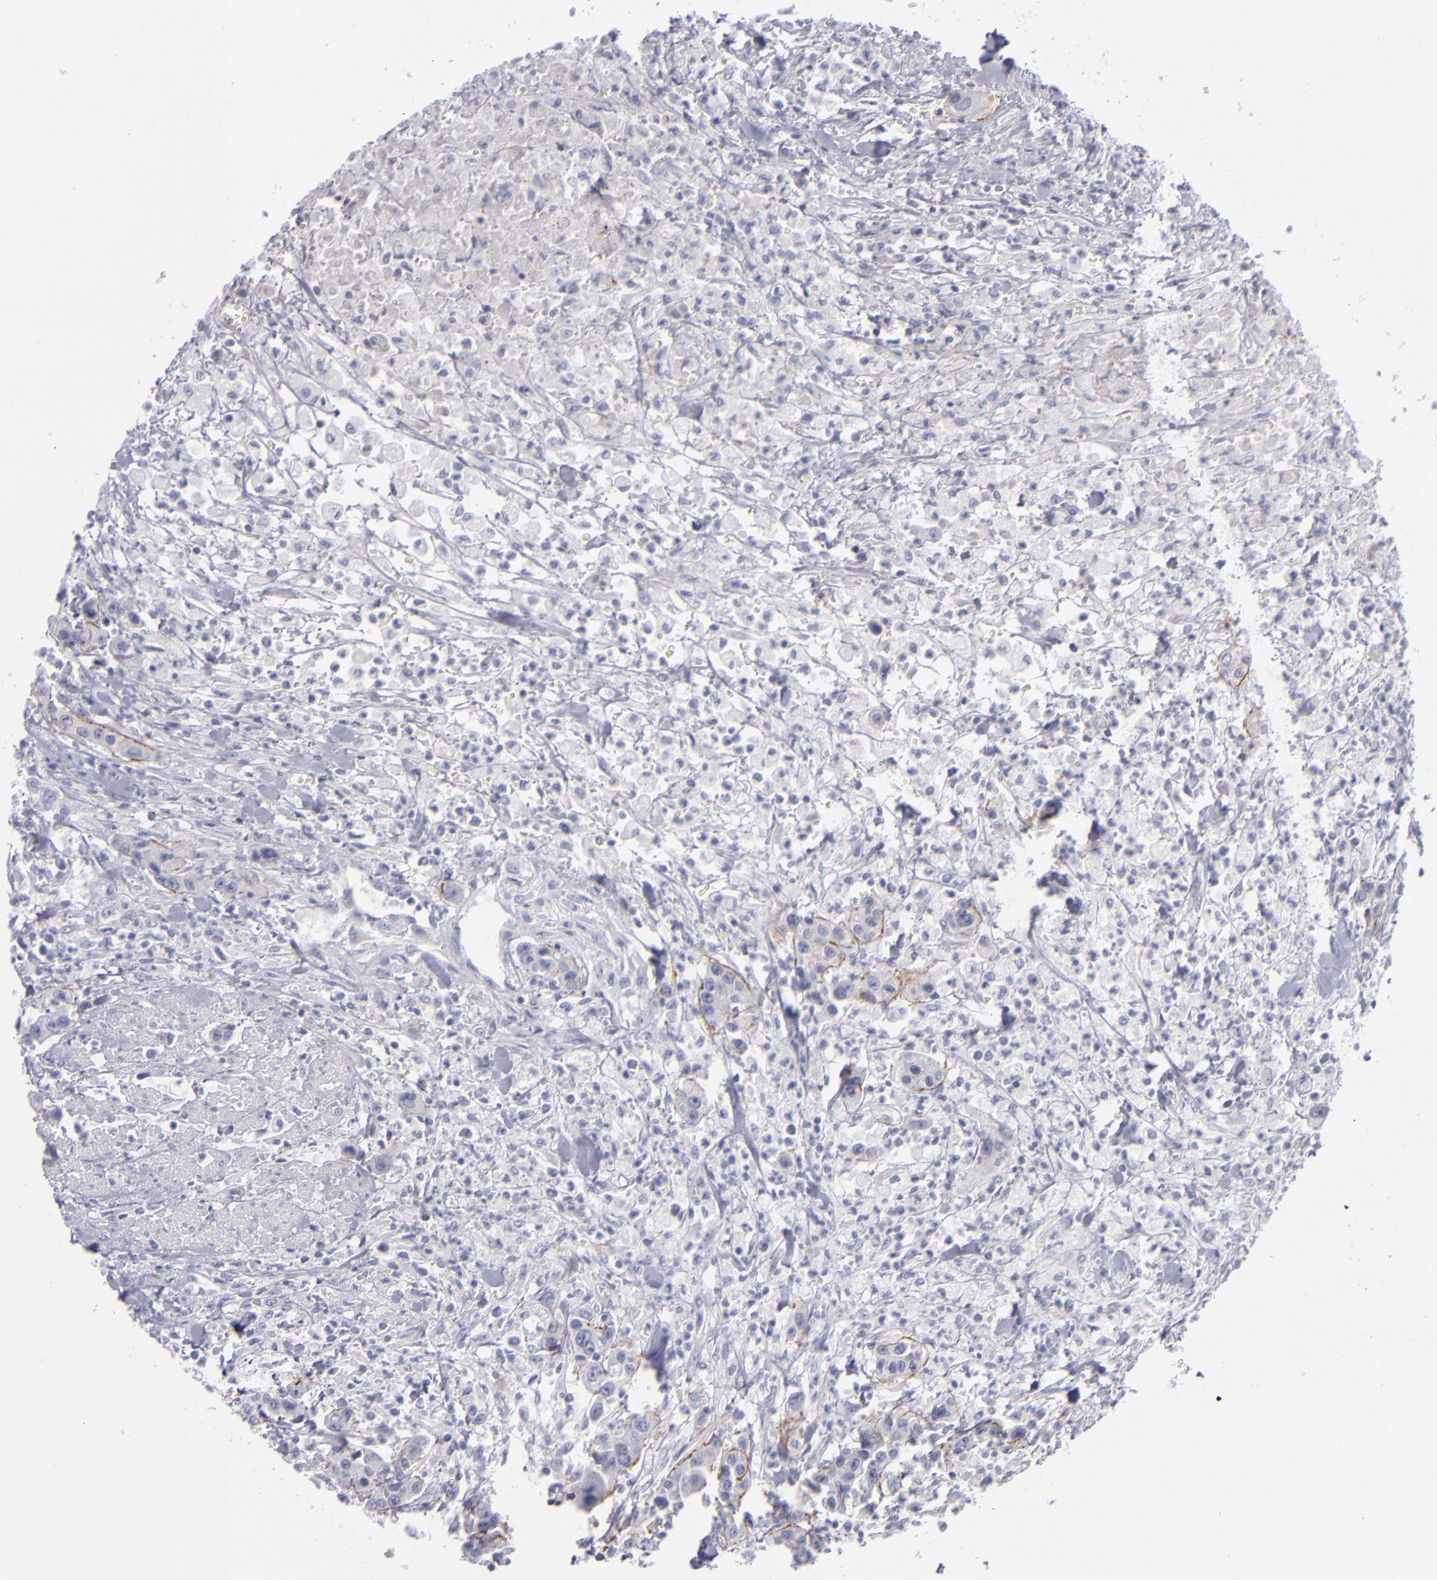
{"staining": {"intensity": "negative", "quantity": "none", "location": "none"}, "tissue": "urothelial cancer", "cell_type": "Tumor cells", "image_type": "cancer", "snomed": [{"axis": "morphology", "description": "Urothelial carcinoma, High grade"}, {"axis": "topography", "description": "Urinary bladder"}], "caption": "There is no significant expression in tumor cells of urothelial cancer.", "gene": "ITGB4", "patient": {"sex": "male", "age": 86}}